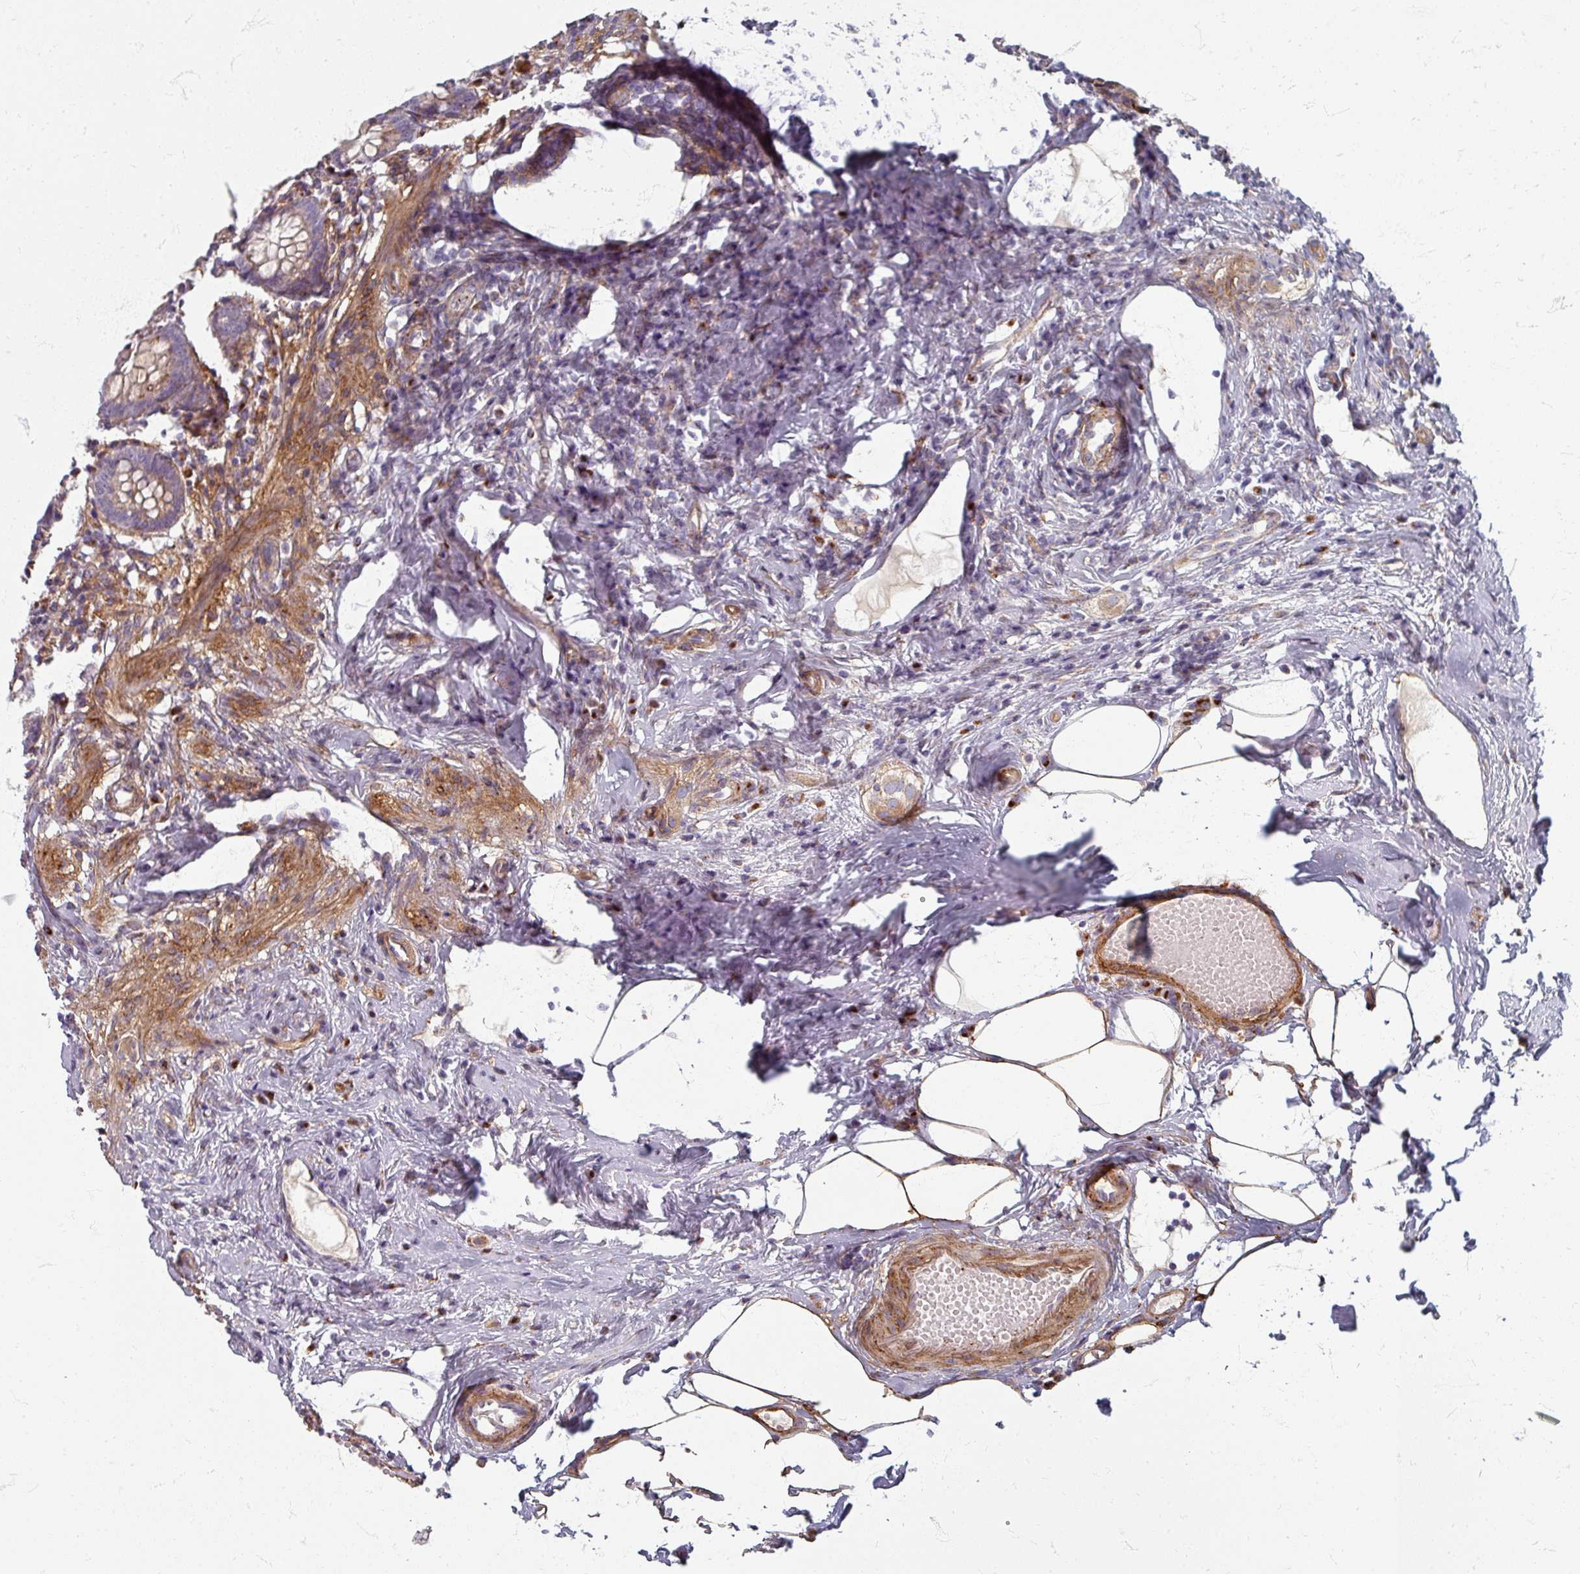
{"staining": {"intensity": "weak", "quantity": "<25%", "location": "cytoplasmic/membranous"}, "tissue": "appendix", "cell_type": "Glandular cells", "image_type": "normal", "snomed": [{"axis": "morphology", "description": "Normal tissue, NOS"}, {"axis": "topography", "description": "Appendix"}], "caption": "This is a micrograph of immunohistochemistry (IHC) staining of unremarkable appendix, which shows no staining in glandular cells.", "gene": "GABARAPL1", "patient": {"sex": "female", "age": 54}}